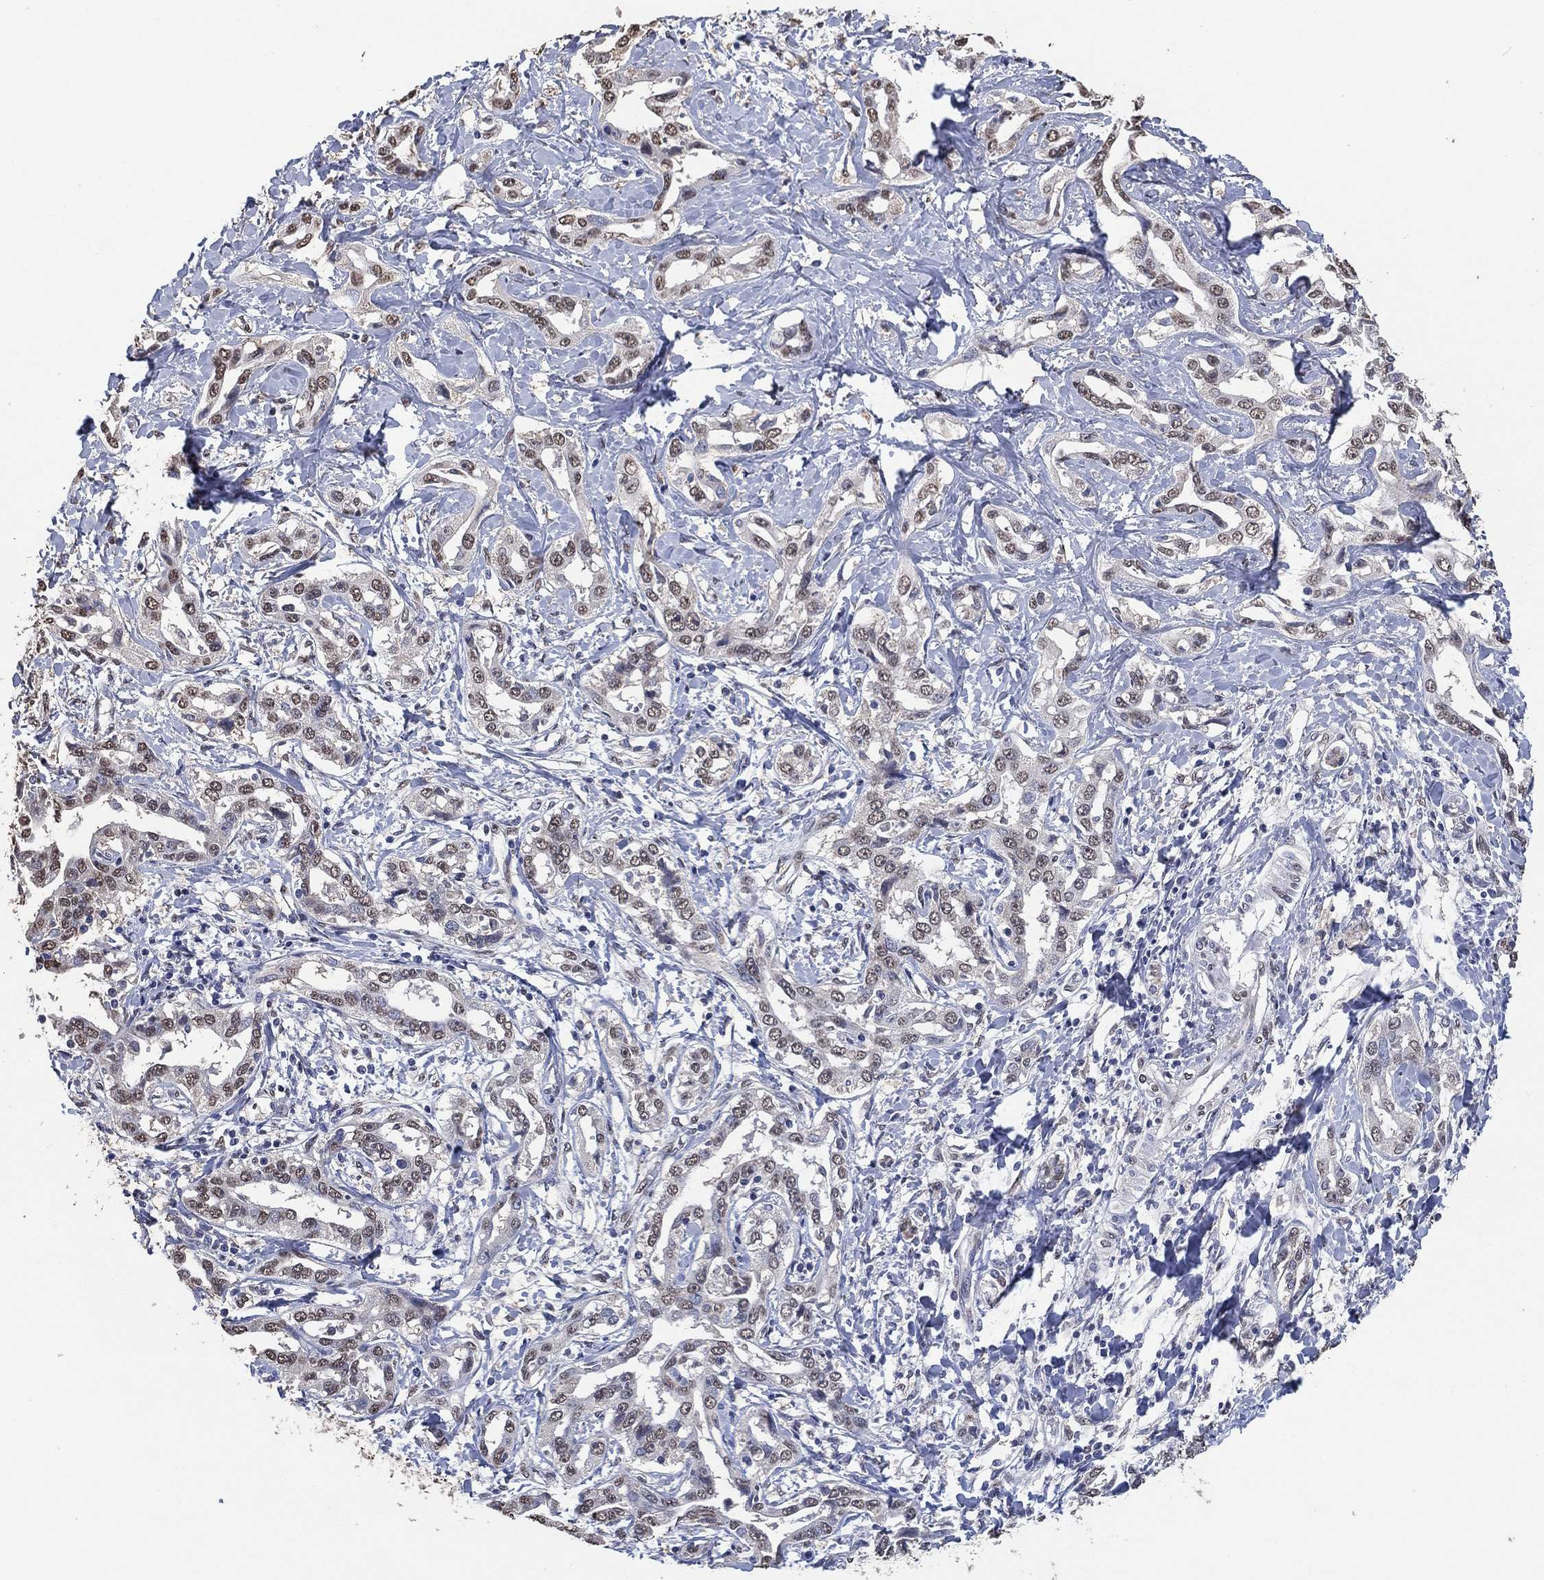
{"staining": {"intensity": "negative", "quantity": "none", "location": "none"}, "tissue": "liver cancer", "cell_type": "Tumor cells", "image_type": "cancer", "snomed": [{"axis": "morphology", "description": "Cholangiocarcinoma"}, {"axis": "topography", "description": "Liver"}], "caption": "High power microscopy histopathology image of an immunohistochemistry (IHC) photomicrograph of liver cancer (cholangiocarcinoma), revealing no significant positivity in tumor cells.", "gene": "ALDH7A1", "patient": {"sex": "male", "age": 59}}